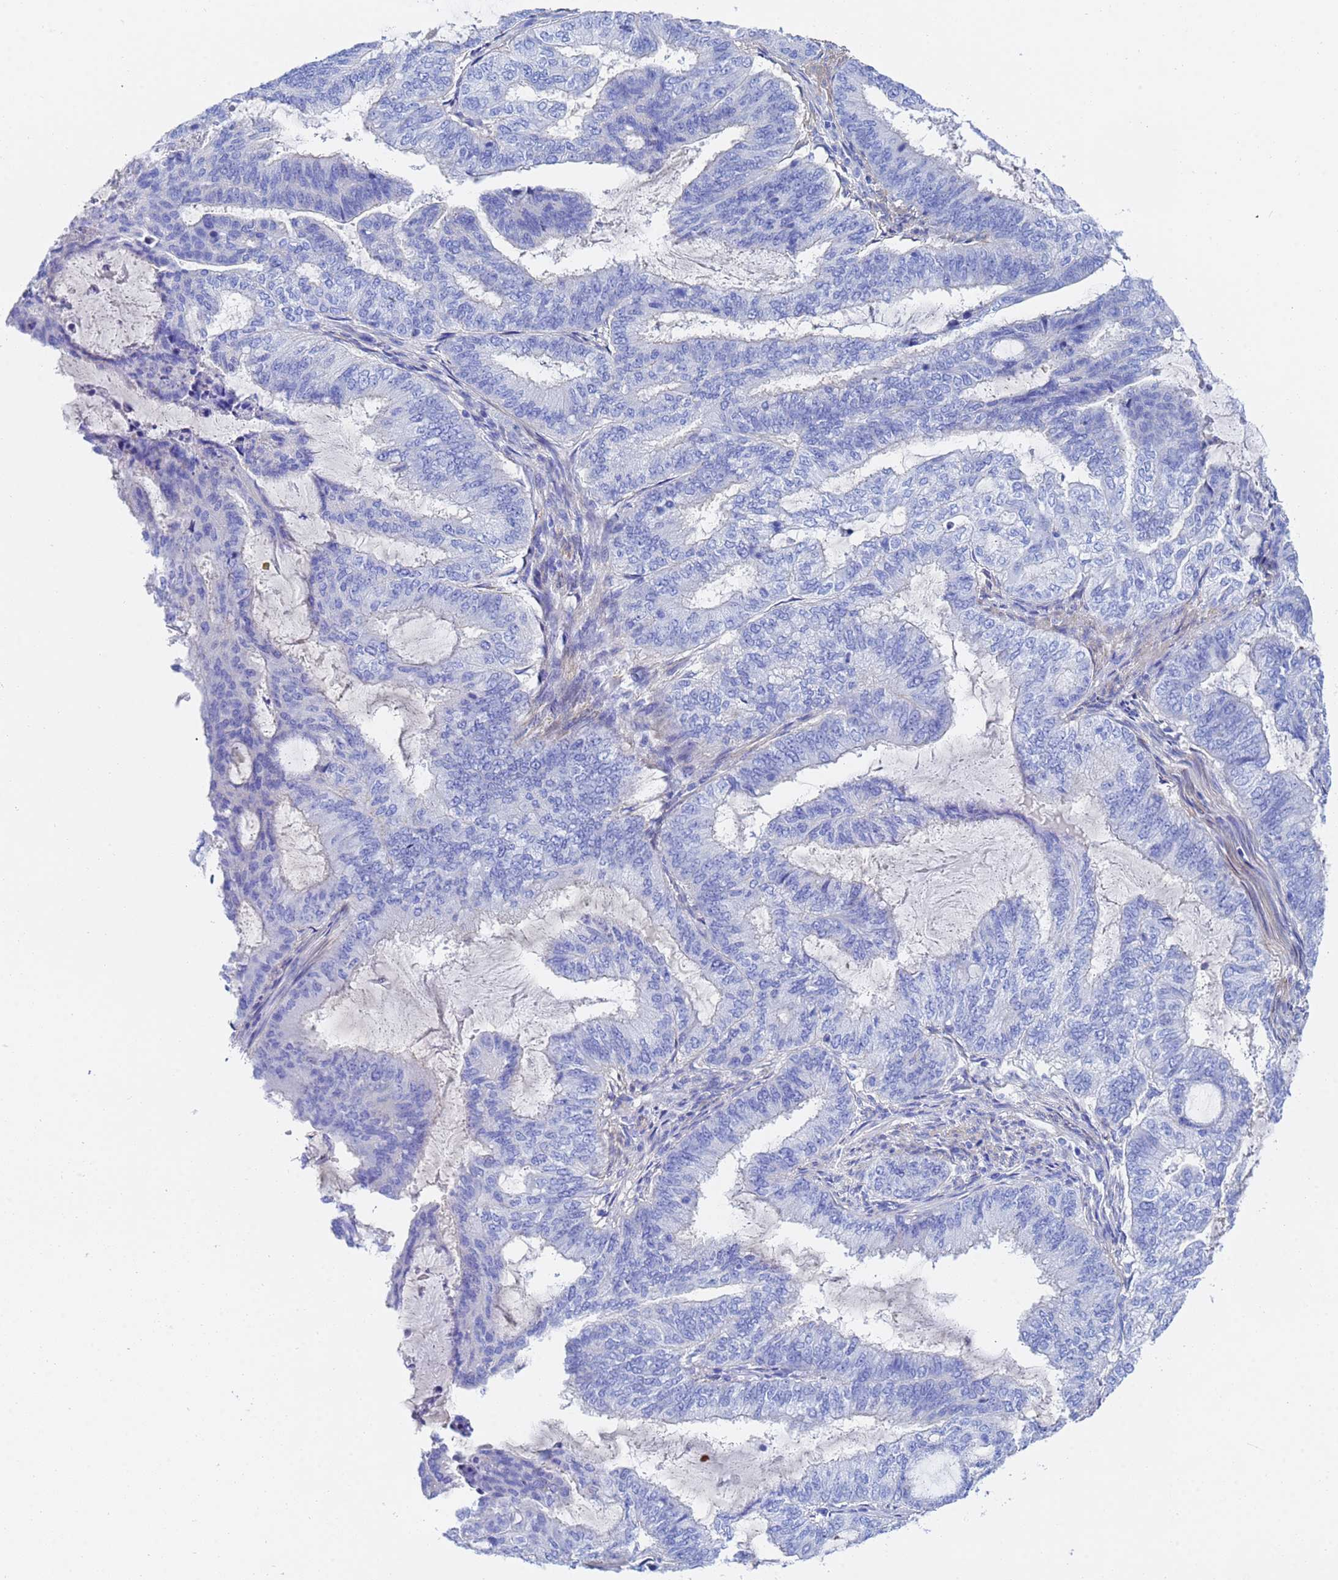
{"staining": {"intensity": "negative", "quantity": "none", "location": "none"}, "tissue": "endometrial cancer", "cell_type": "Tumor cells", "image_type": "cancer", "snomed": [{"axis": "morphology", "description": "Adenocarcinoma, NOS"}, {"axis": "topography", "description": "Endometrium"}], "caption": "Photomicrograph shows no protein staining in tumor cells of endometrial cancer (adenocarcinoma) tissue. (Brightfield microscopy of DAB immunohistochemistry (IHC) at high magnification).", "gene": "CST4", "patient": {"sex": "female", "age": 51}}